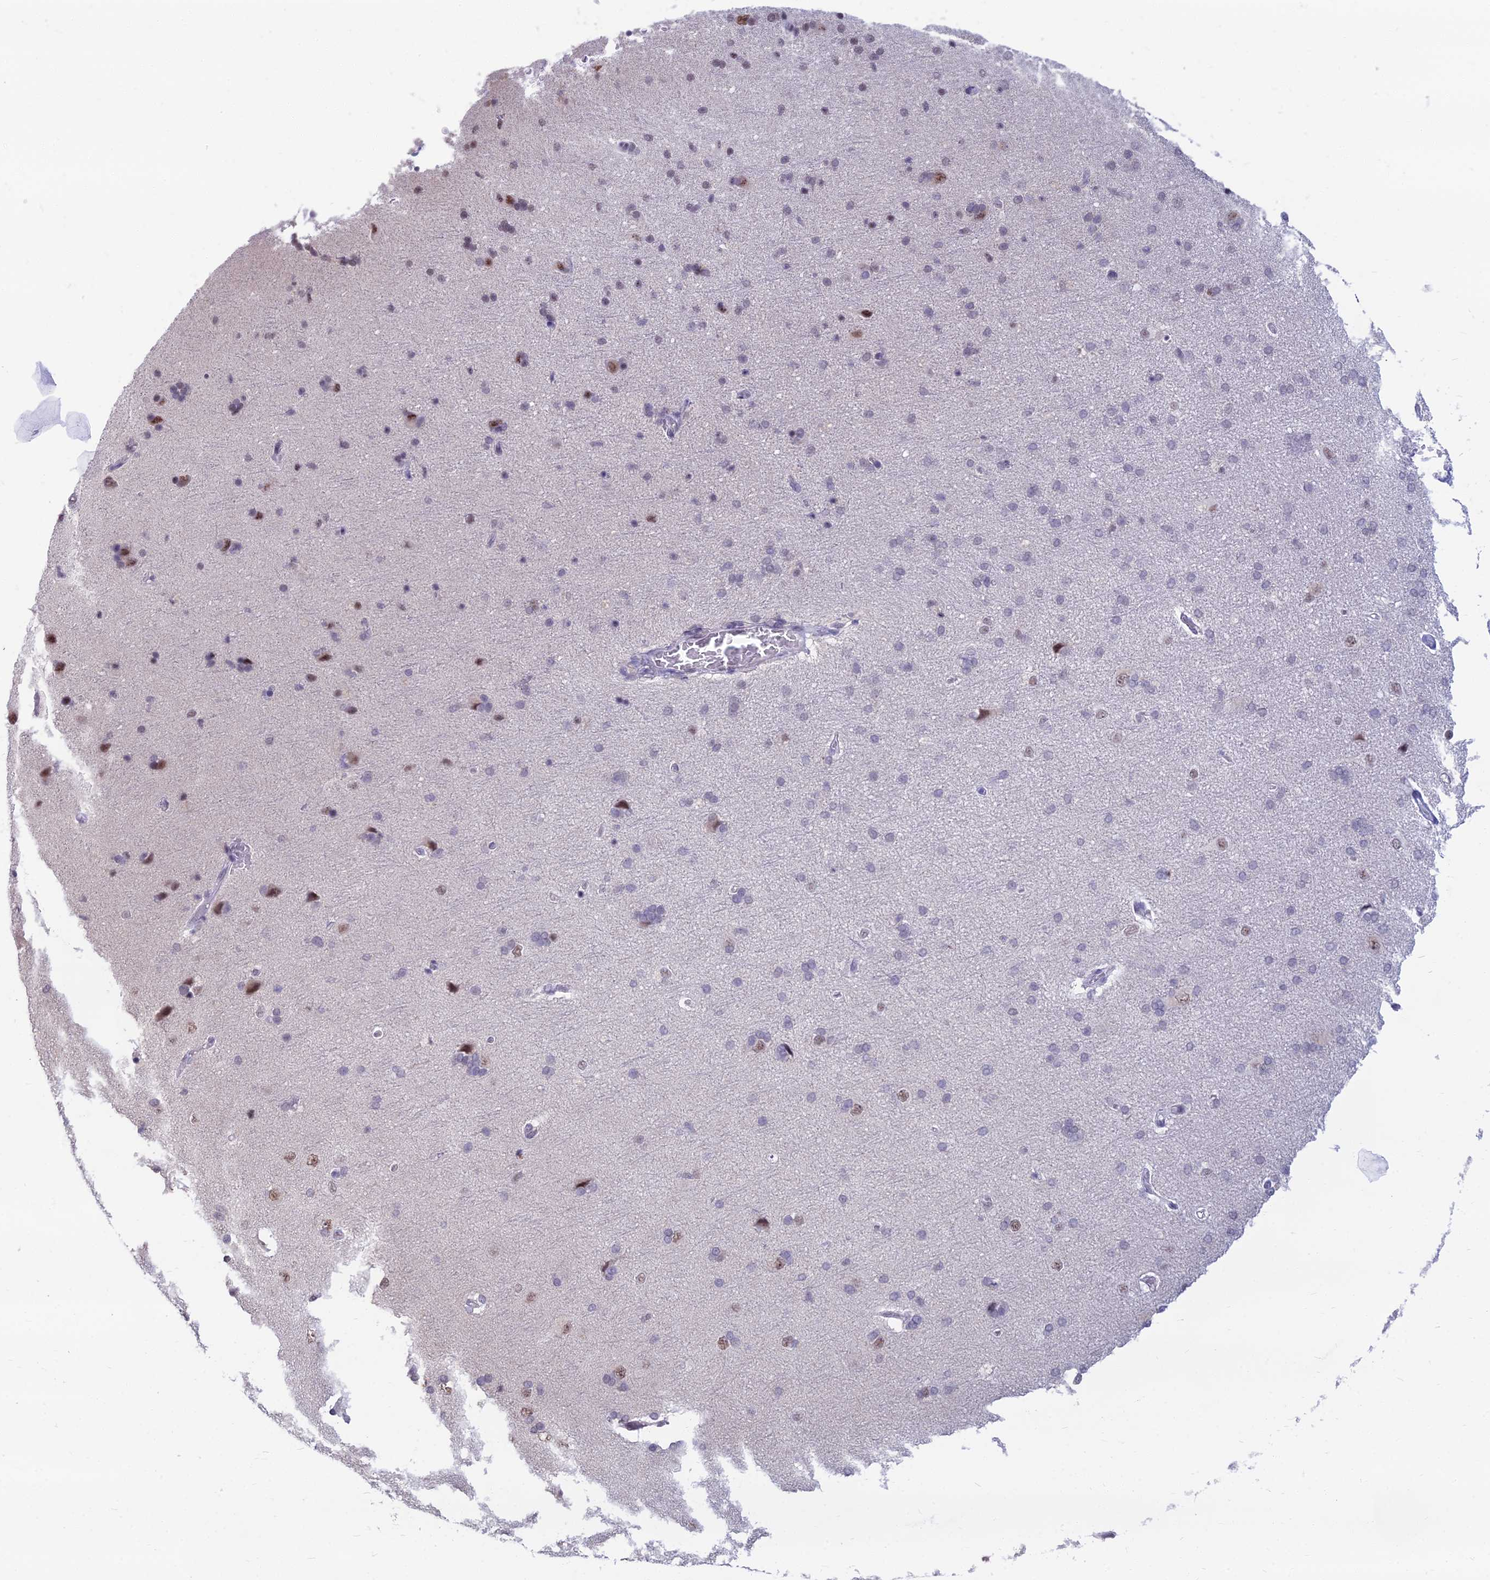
{"staining": {"intensity": "negative", "quantity": "none", "location": "none"}, "tissue": "cerebral cortex", "cell_type": "Endothelial cells", "image_type": "normal", "snomed": [{"axis": "morphology", "description": "Normal tissue, NOS"}, {"axis": "topography", "description": "Cerebral cortex"}], "caption": "The histopathology image exhibits no staining of endothelial cells in normal cerebral cortex.", "gene": "SRSF7", "patient": {"sex": "male", "age": 62}}